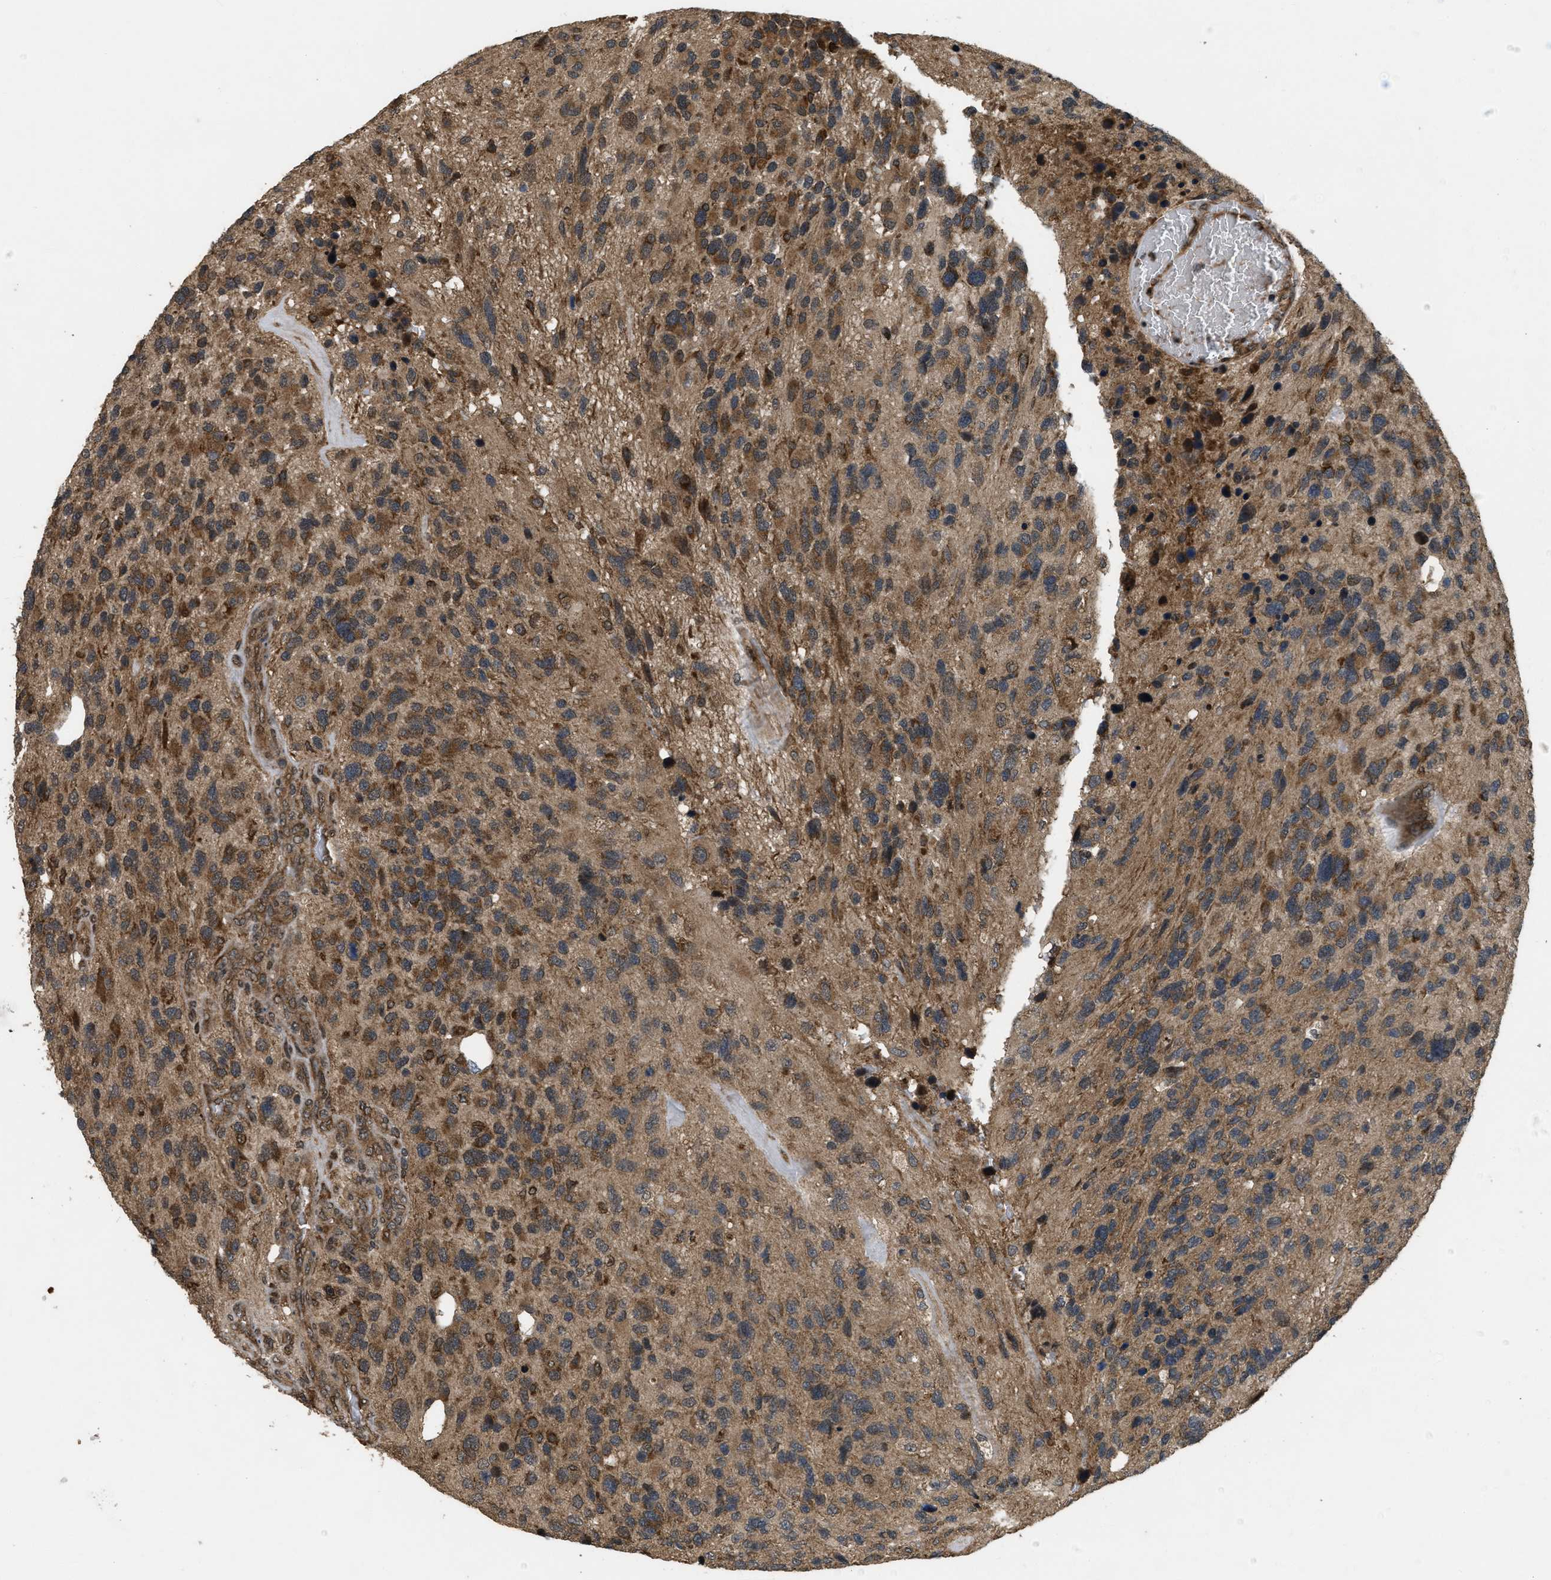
{"staining": {"intensity": "strong", "quantity": ">75%", "location": "cytoplasmic/membranous"}, "tissue": "glioma", "cell_type": "Tumor cells", "image_type": "cancer", "snomed": [{"axis": "morphology", "description": "Glioma, malignant, High grade"}, {"axis": "topography", "description": "Brain"}], "caption": "There is high levels of strong cytoplasmic/membranous expression in tumor cells of glioma, as demonstrated by immunohistochemical staining (brown color).", "gene": "SPTLC1", "patient": {"sex": "female", "age": 58}}